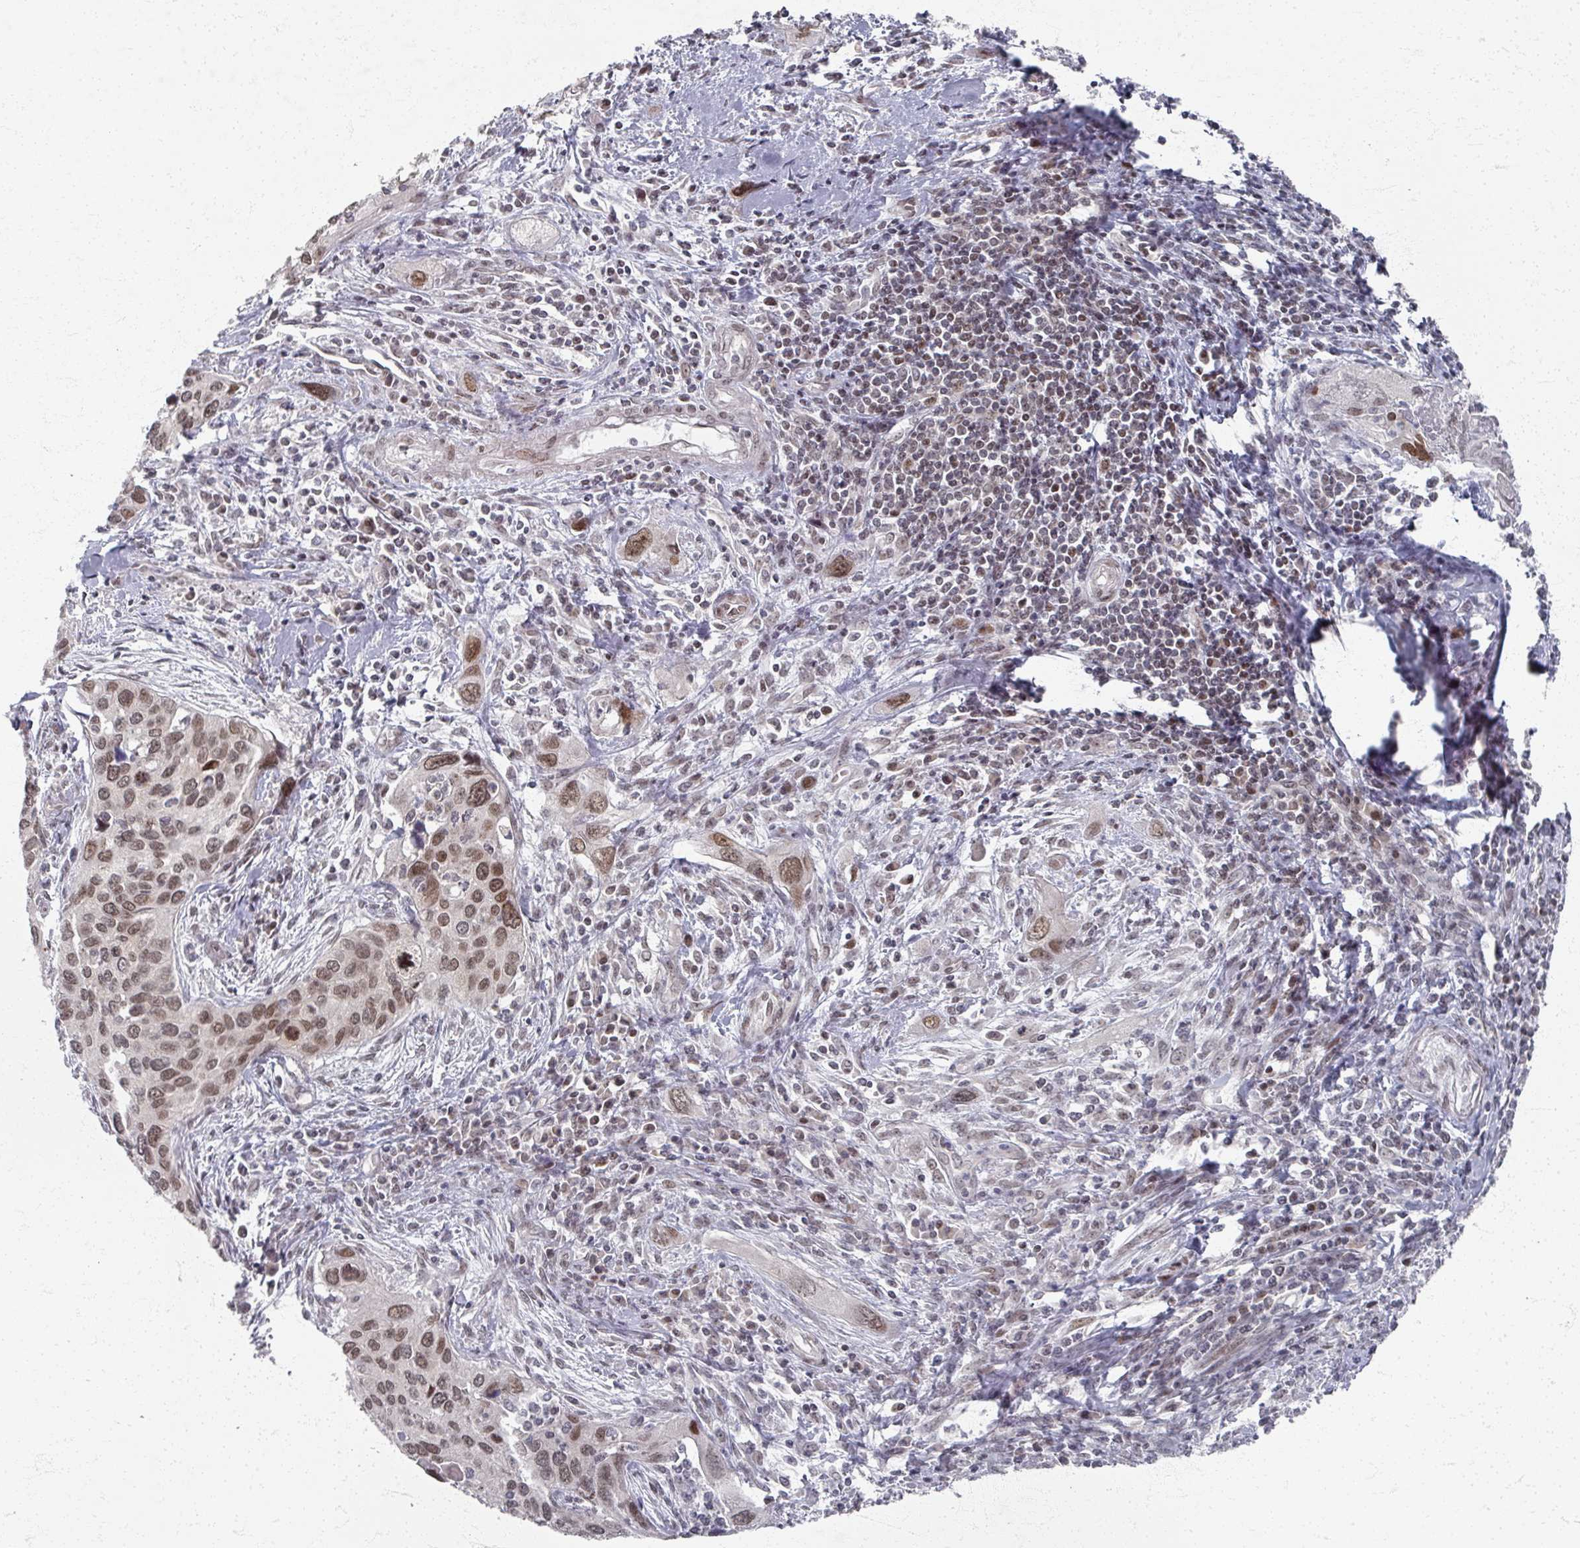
{"staining": {"intensity": "moderate", "quantity": ">75%", "location": "nuclear"}, "tissue": "cervical cancer", "cell_type": "Tumor cells", "image_type": "cancer", "snomed": [{"axis": "morphology", "description": "Squamous cell carcinoma, NOS"}, {"axis": "topography", "description": "Cervix"}], "caption": "High-magnification brightfield microscopy of cervical cancer (squamous cell carcinoma) stained with DAB (3,3'-diaminobenzidine) (brown) and counterstained with hematoxylin (blue). tumor cells exhibit moderate nuclear expression is identified in approximately>75% of cells. The staining was performed using DAB (3,3'-diaminobenzidine) to visualize the protein expression in brown, while the nuclei were stained in blue with hematoxylin (Magnification: 20x).", "gene": "PSKH1", "patient": {"sex": "female", "age": 55}}